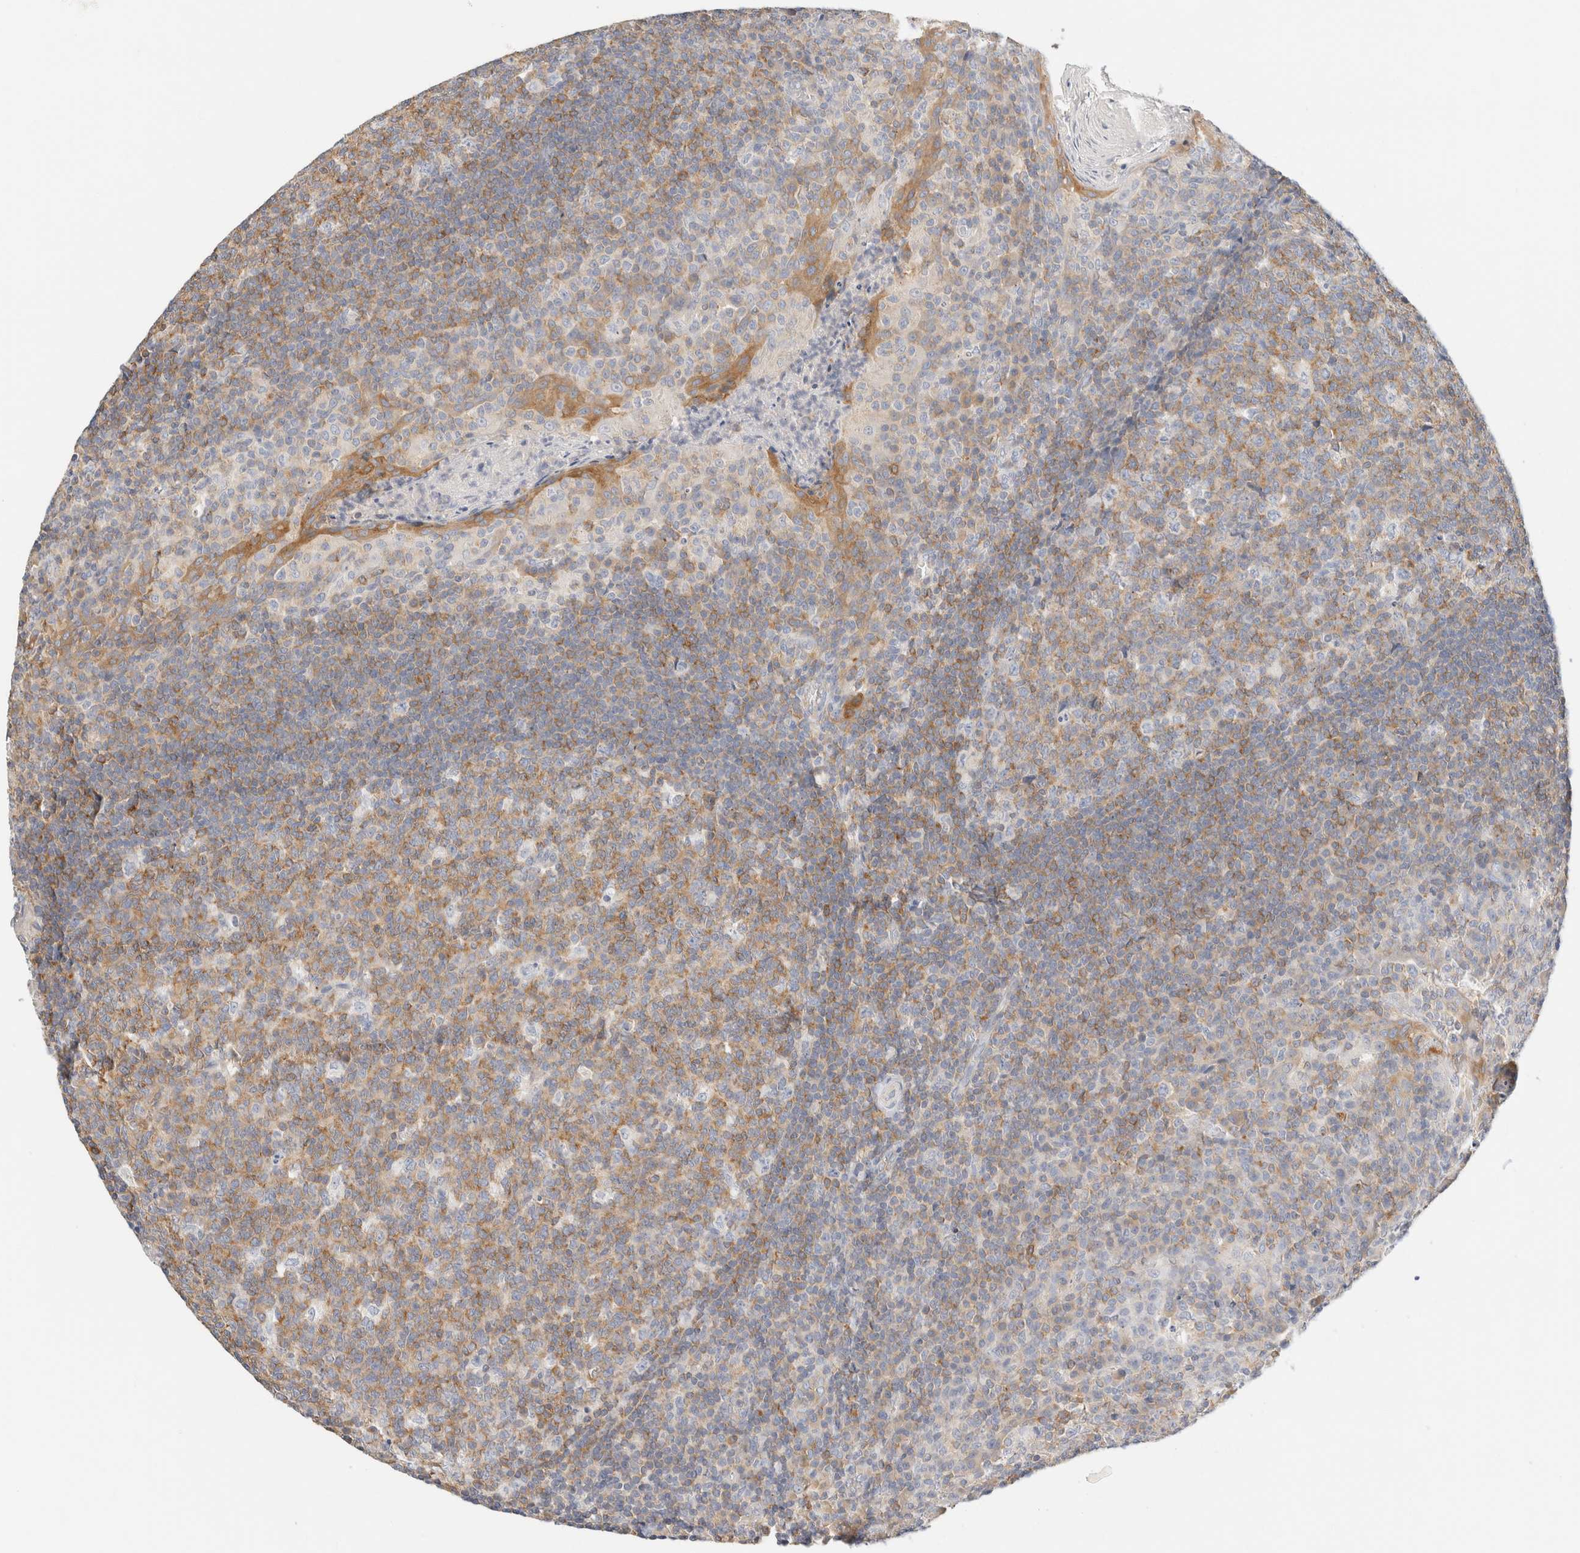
{"staining": {"intensity": "weak", "quantity": "25%-75%", "location": "cytoplasmic/membranous"}, "tissue": "tonsil", "cell_type": "Germinal center cells", "image_type": "normal", "snomed": [{"axis": "morphology", "description": "Normal tissue, NOS"}, {"axis": "topography", "description": "Tonsil"}], "caption": "This image exhibits immunohistochemistry (IHC) staining of benign tonsil, with low weak cytoplasmic/membranous expression in about 25%-75% of germinal center cells.", "gene": "SH3GLB2", "patient": {"sex": "male", "age": 17}}